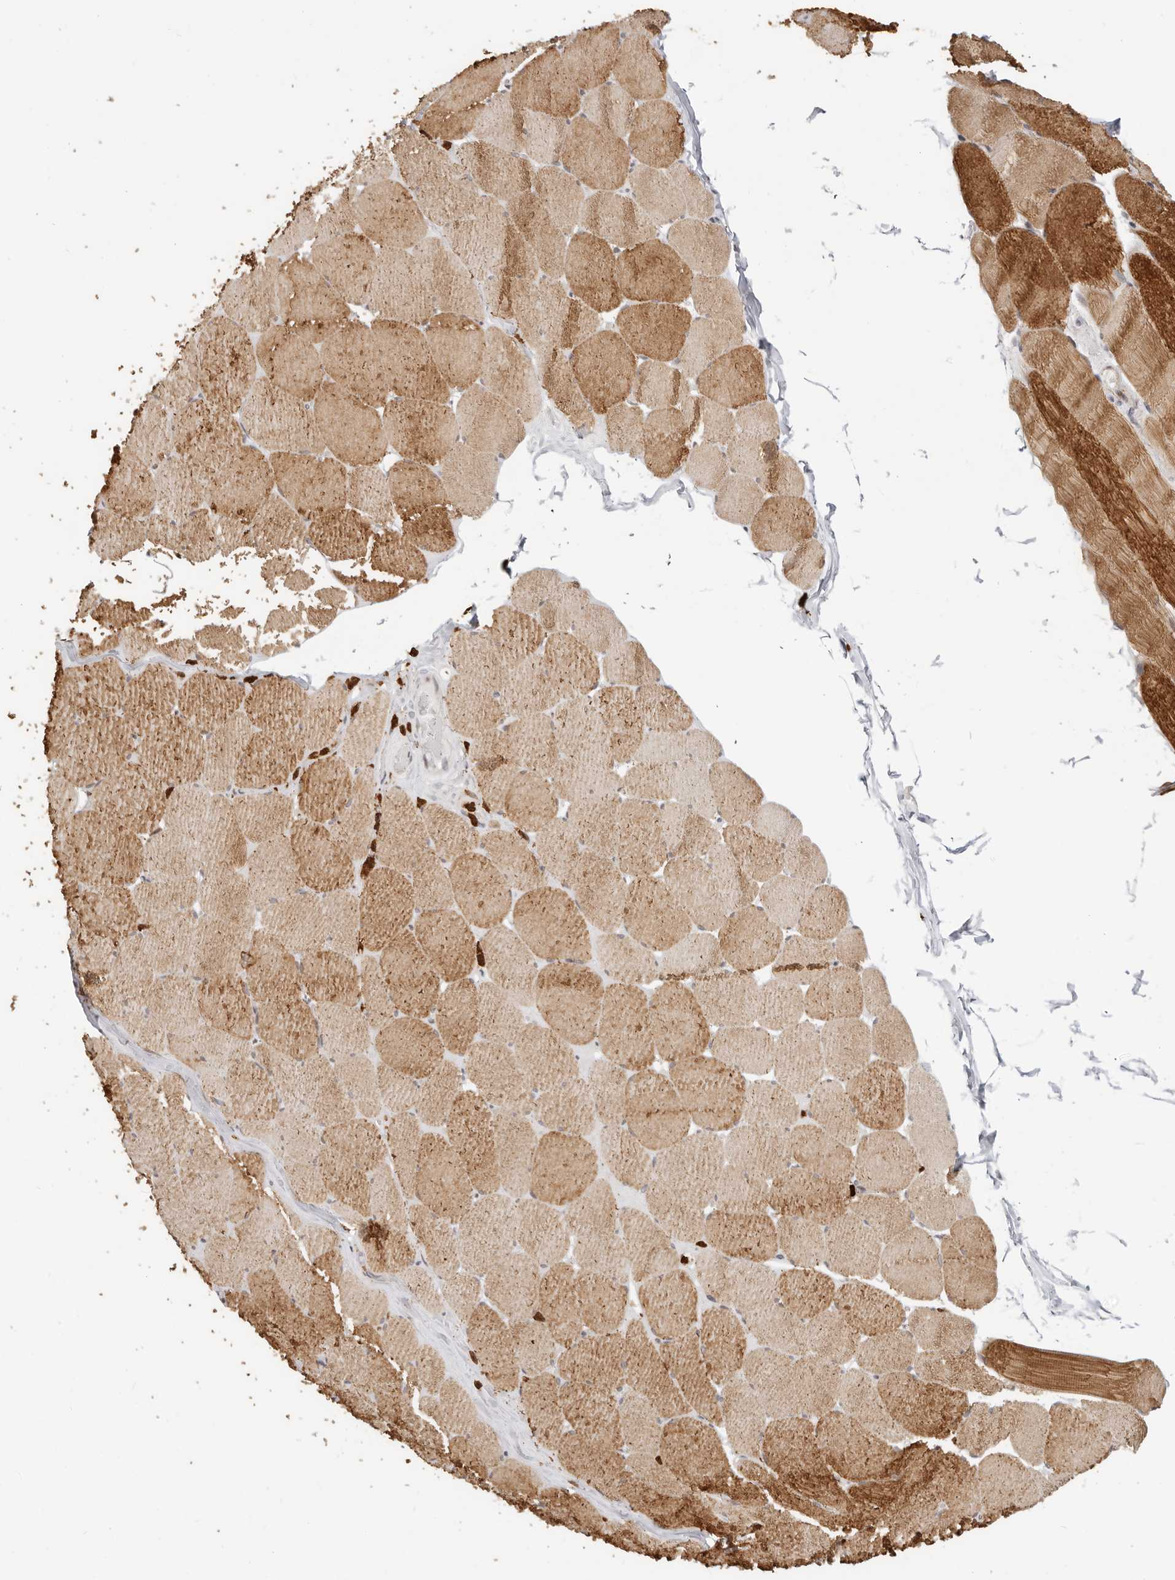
{"staining": {"intensity": "moderate", "quantity": ">75%", "location": "cytoplasmic/membranous"}, "tissue": "skeletal muscle", "cell_type": "Myocytes", "image_type": "normal", "snomed": [{"axis": "morphology", "description": "Normal tissue, NOS"}, {"axis": "topography", "description": "Skeletal muscle"}], "caption": "Moderate cytoplasmic/membranous staining is present in about >75% of myocytes in benign skeletal muscle.", "gene": "AFDN", "patient": {"sex": "male", "age": 62}}